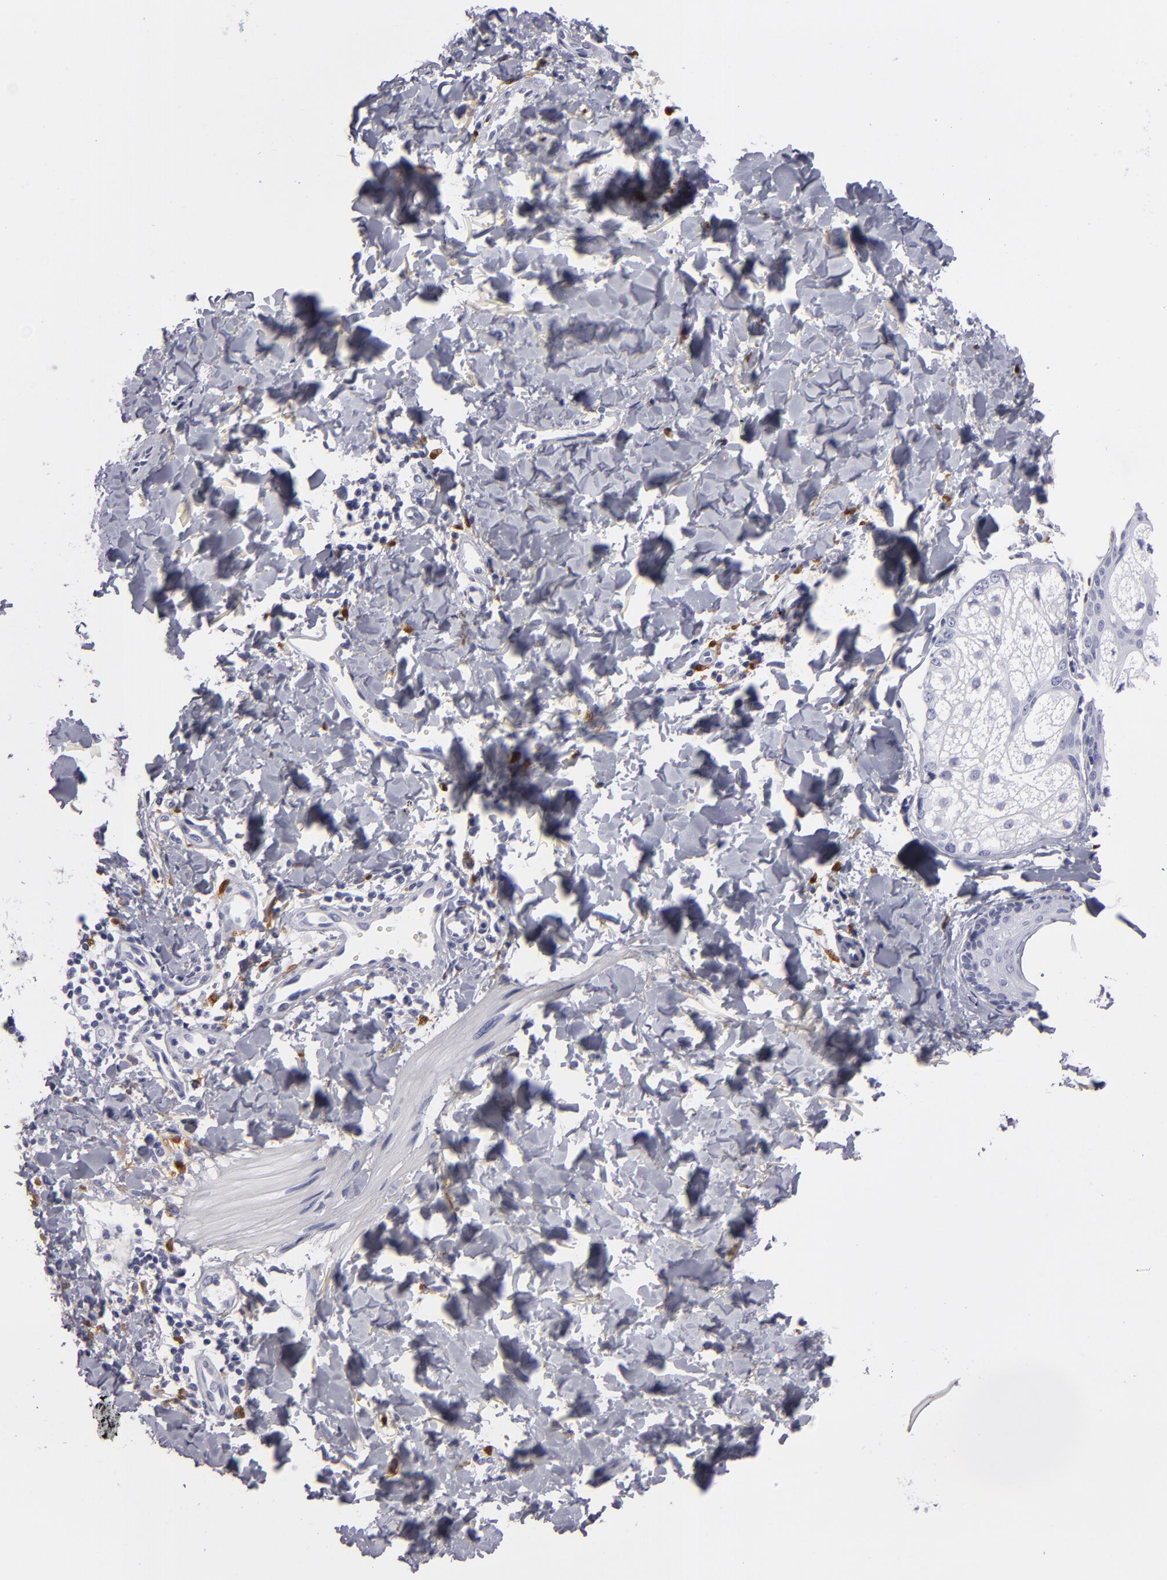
{"staining": {"intensity": "negative", "quantity": "none", "location": "none"}, "tissue": "melanoma", "cell_type": "Tumor cells", "image_type": "cancer", "snomed": [{"axis": "morphology", "description": "Malignant melanoma, NOS"}, {"axis": "topography", "description": "Skin"}], "caption": "There is no significant expression in tumor cells of malignant melanoma.", "gene": "F13A1", "patient": {"sex": "male", "age": 23}}